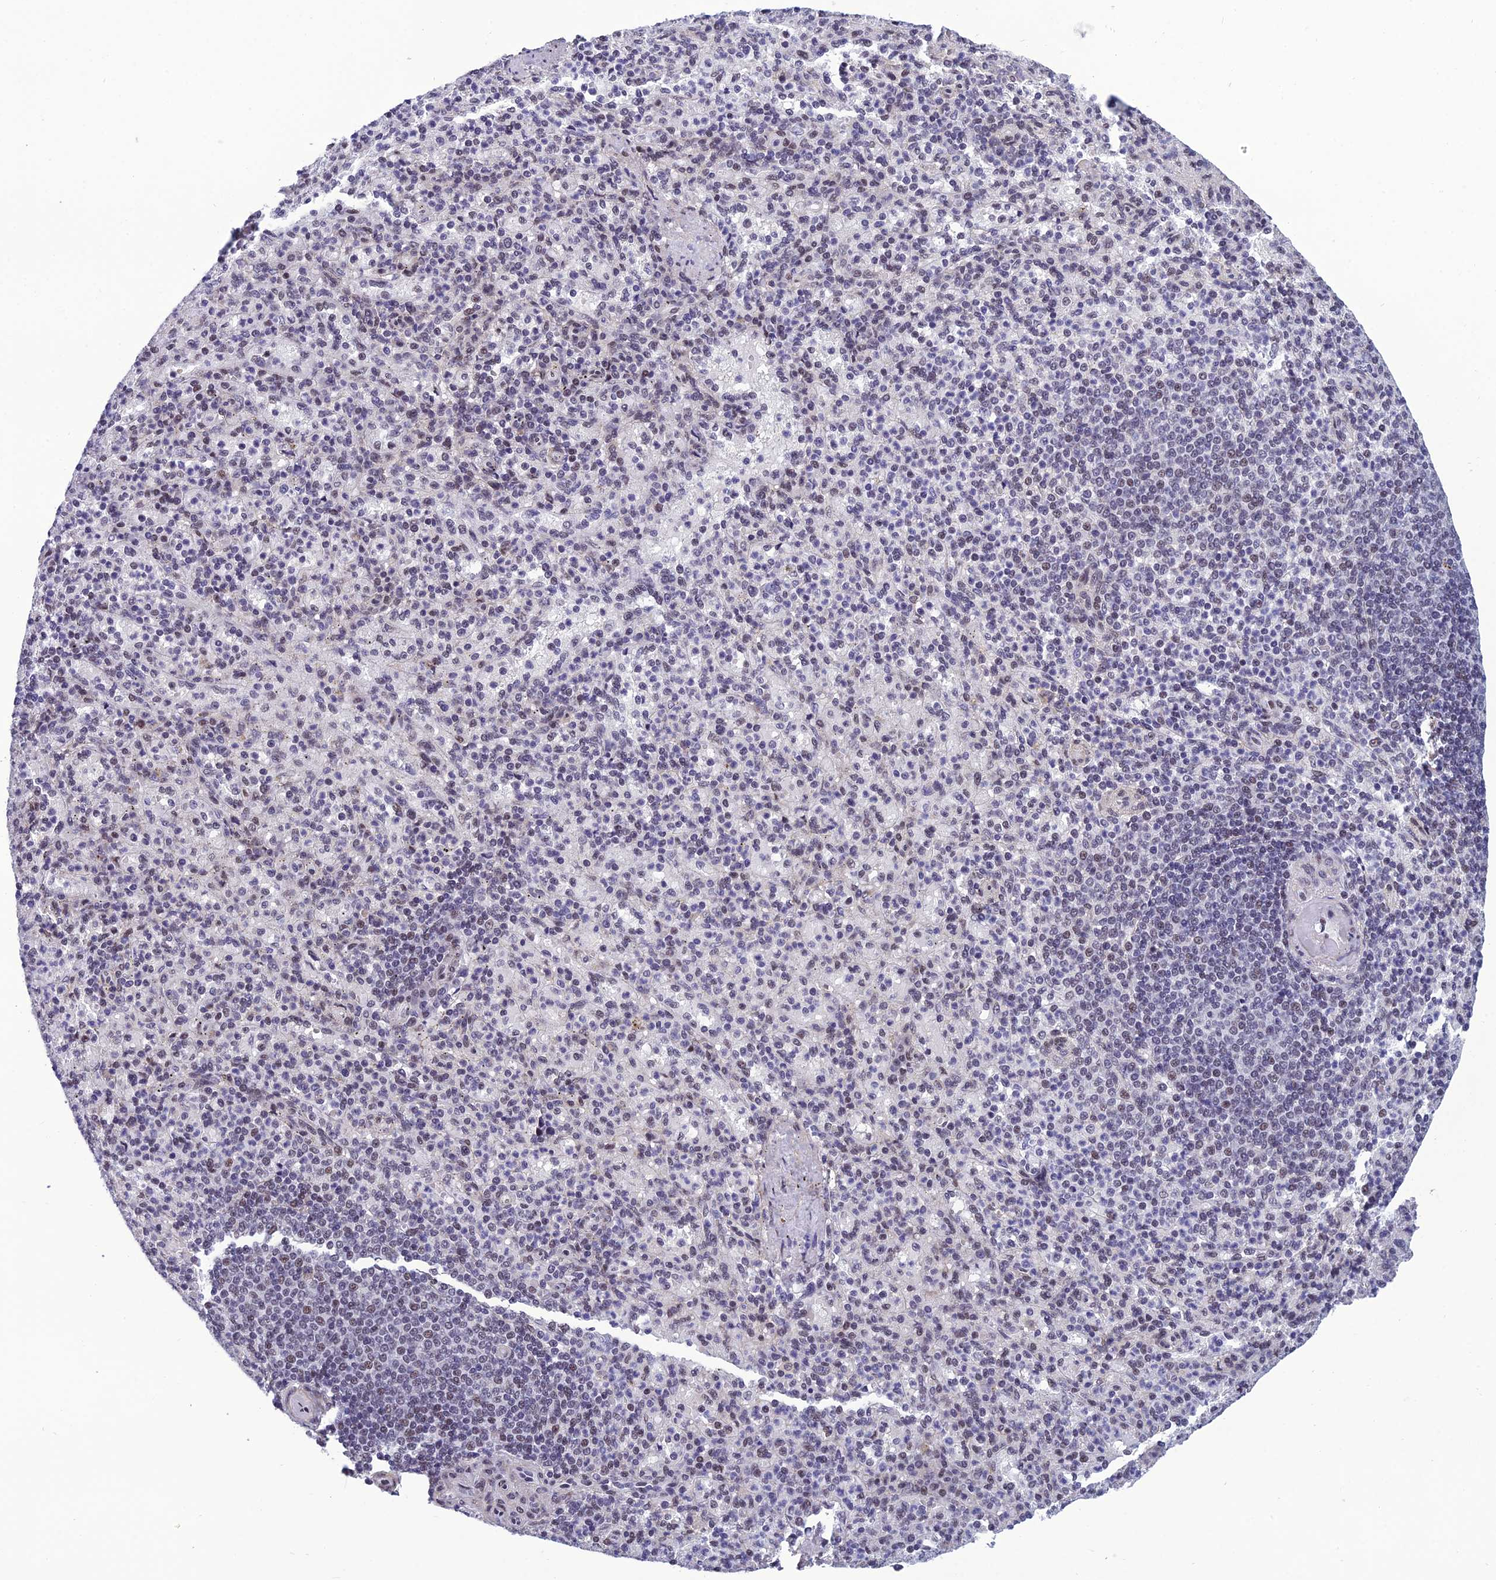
{"staining": {"intensity": "weak", "quantity": "<25%", "location": "nuclear"}, "tissue": "spleen", "cell_type": "Cells in red pulp", "image_type": "normal", "snomed": [{"axis": "morphology", "description": "Normal tissue, NOS"}, {"axis": "topography", "description": "Spleen"}], "caption": "This is an immunohistochemistry micrograph of benign spleen. There is no positivity in cells in red pulp.", "gene": "RSRC1", "patient": {"sex": "female", "age": 74}}